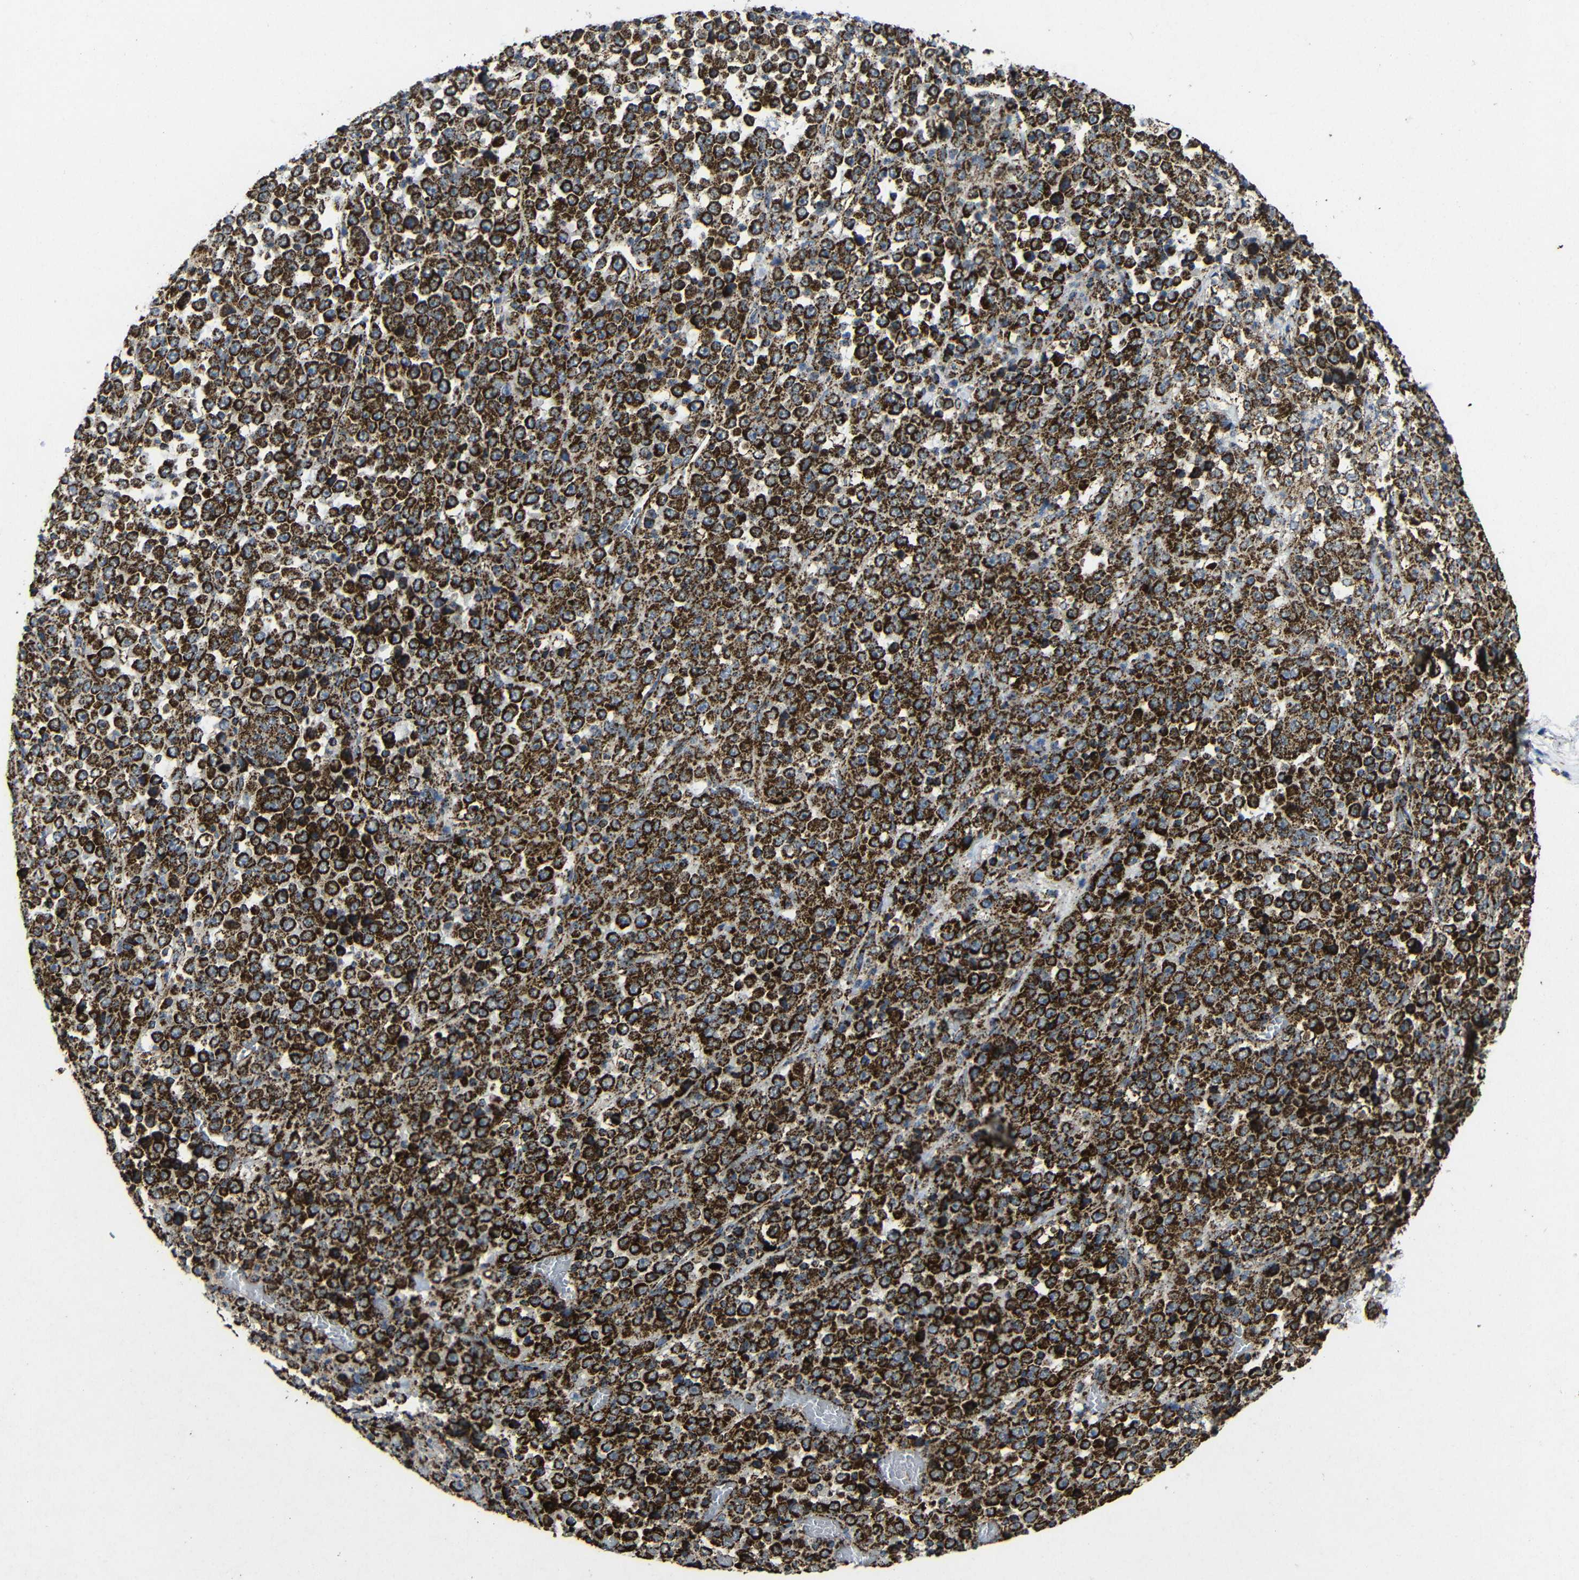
{"staining": {"intensity": "strong", "quantity": ">75%", "location": "cytoplasmic/membranous"}, "tissue": "stomach cancer", "cell_type": "Tumor cells", "image_type": "cancer", "snomed": [{"axis": "morphology", "description": "Normal tissue, NOS"}, {"axis": "morphology", "description": "Adenocarcinoma, NOS"}, {"axis": "topography", "description": "Stomach, upper"}, {"axis": "topography", "description": "Stomach"}], "caption": "Stomach cancer stained with DAB (3,3'-diaminobenzidine) immunohistochemistry (IHC) reveals high levels of strong cytoplasmic/membranous positivity in approximately >75% of tumor cells.", "gene": "ATP5F1A", "patient": {"sex": "male", "age": 59}}